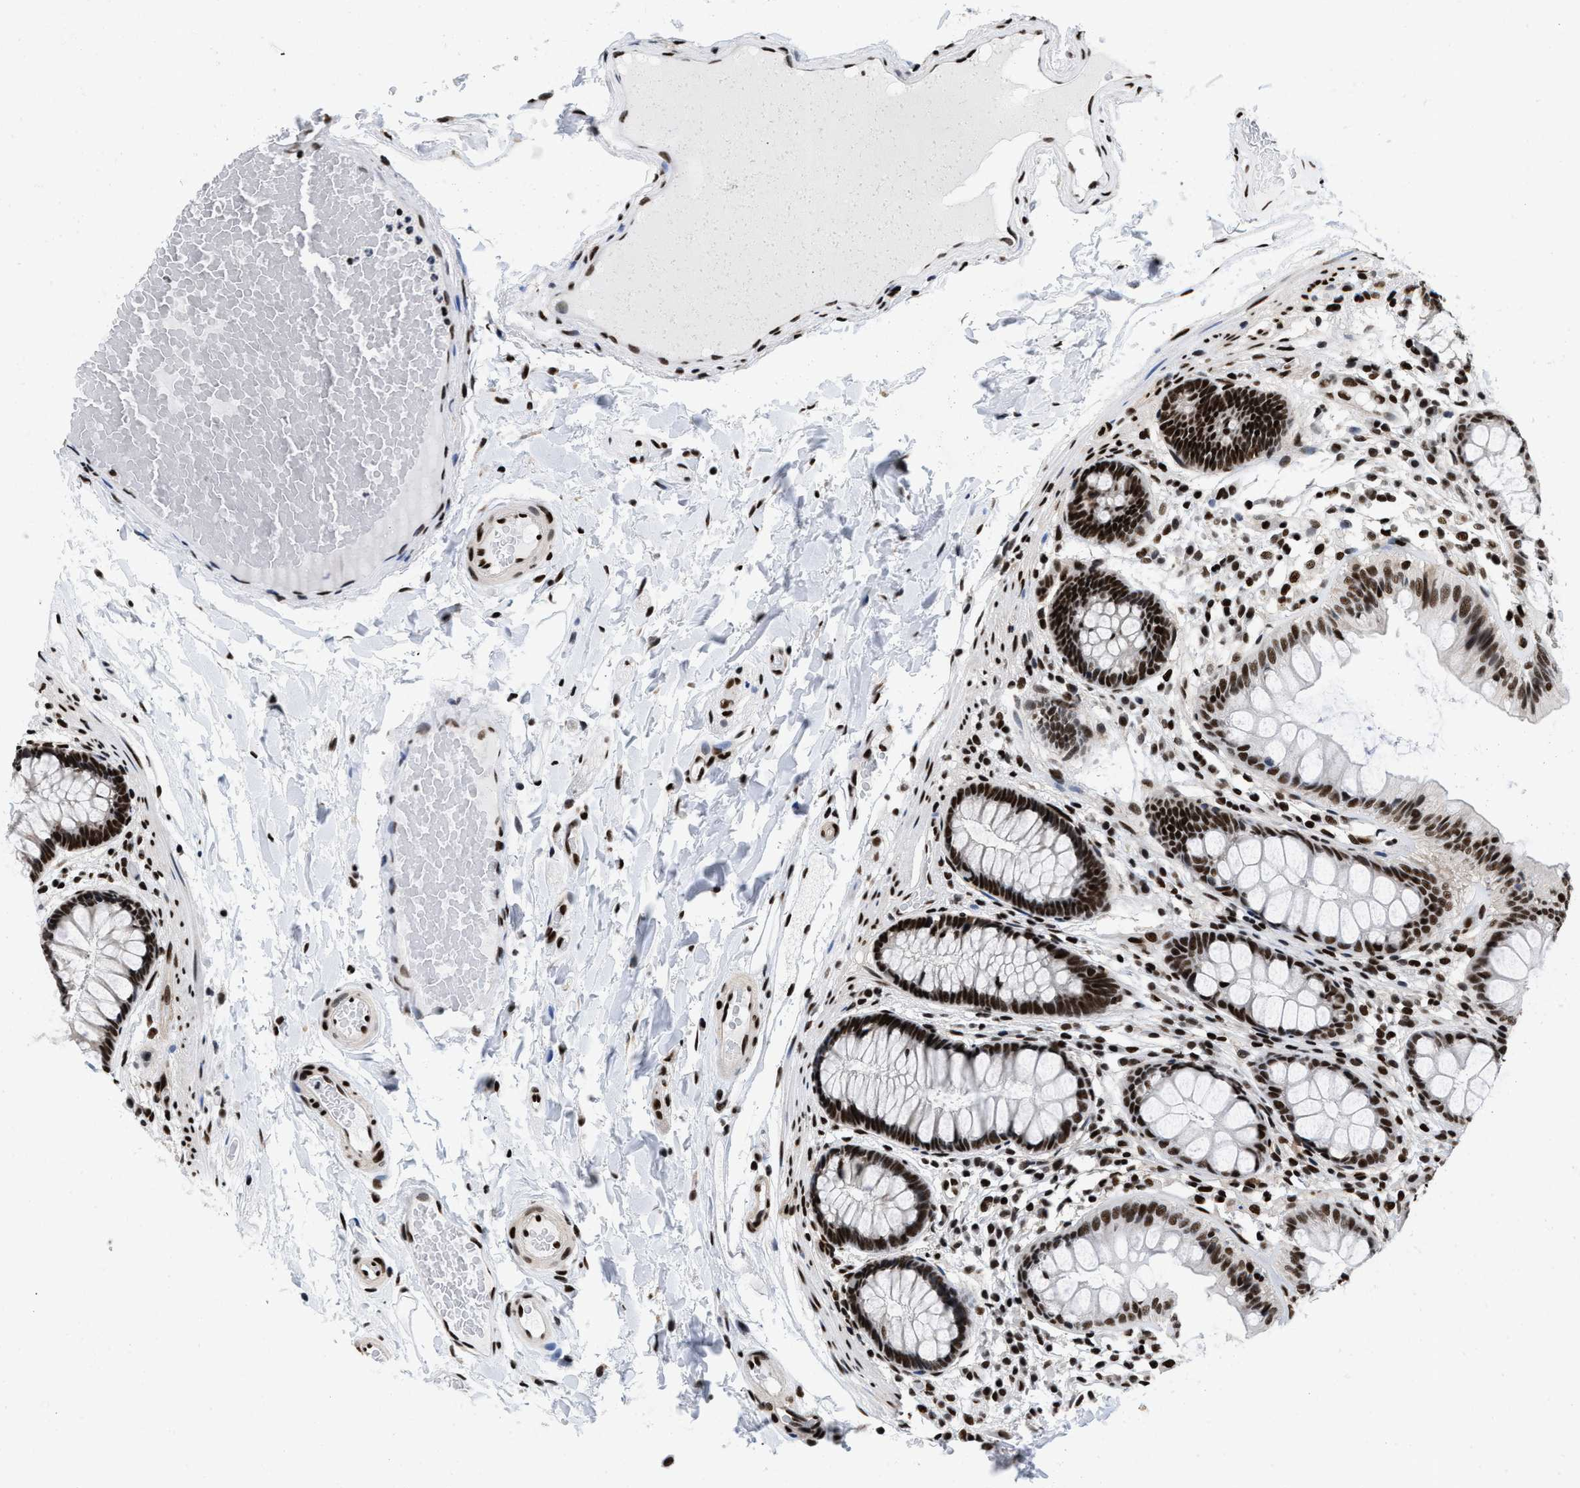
{"staining": {"intensity": "strong", "quantity": ">75%", "location": "nuclear"}, "tissue": "colon", "cell_type": "Endothelial cells", "image_type": "normal", "snomed": [{"axis": "morphology", "description": "Normal tissue, NOS"}, {"axis": "topography", "description": "Colon"}], "caption": "Immunohistochemistry photomicrograph of normal colon: colon stained using IHC exhibits high levels of strong protein expression localized specifically in the nuclear of endothelial cells, appearing as a nuclear brown color.", "gene": "CREB1", "patient": {"sex": "female", "age": 56}}